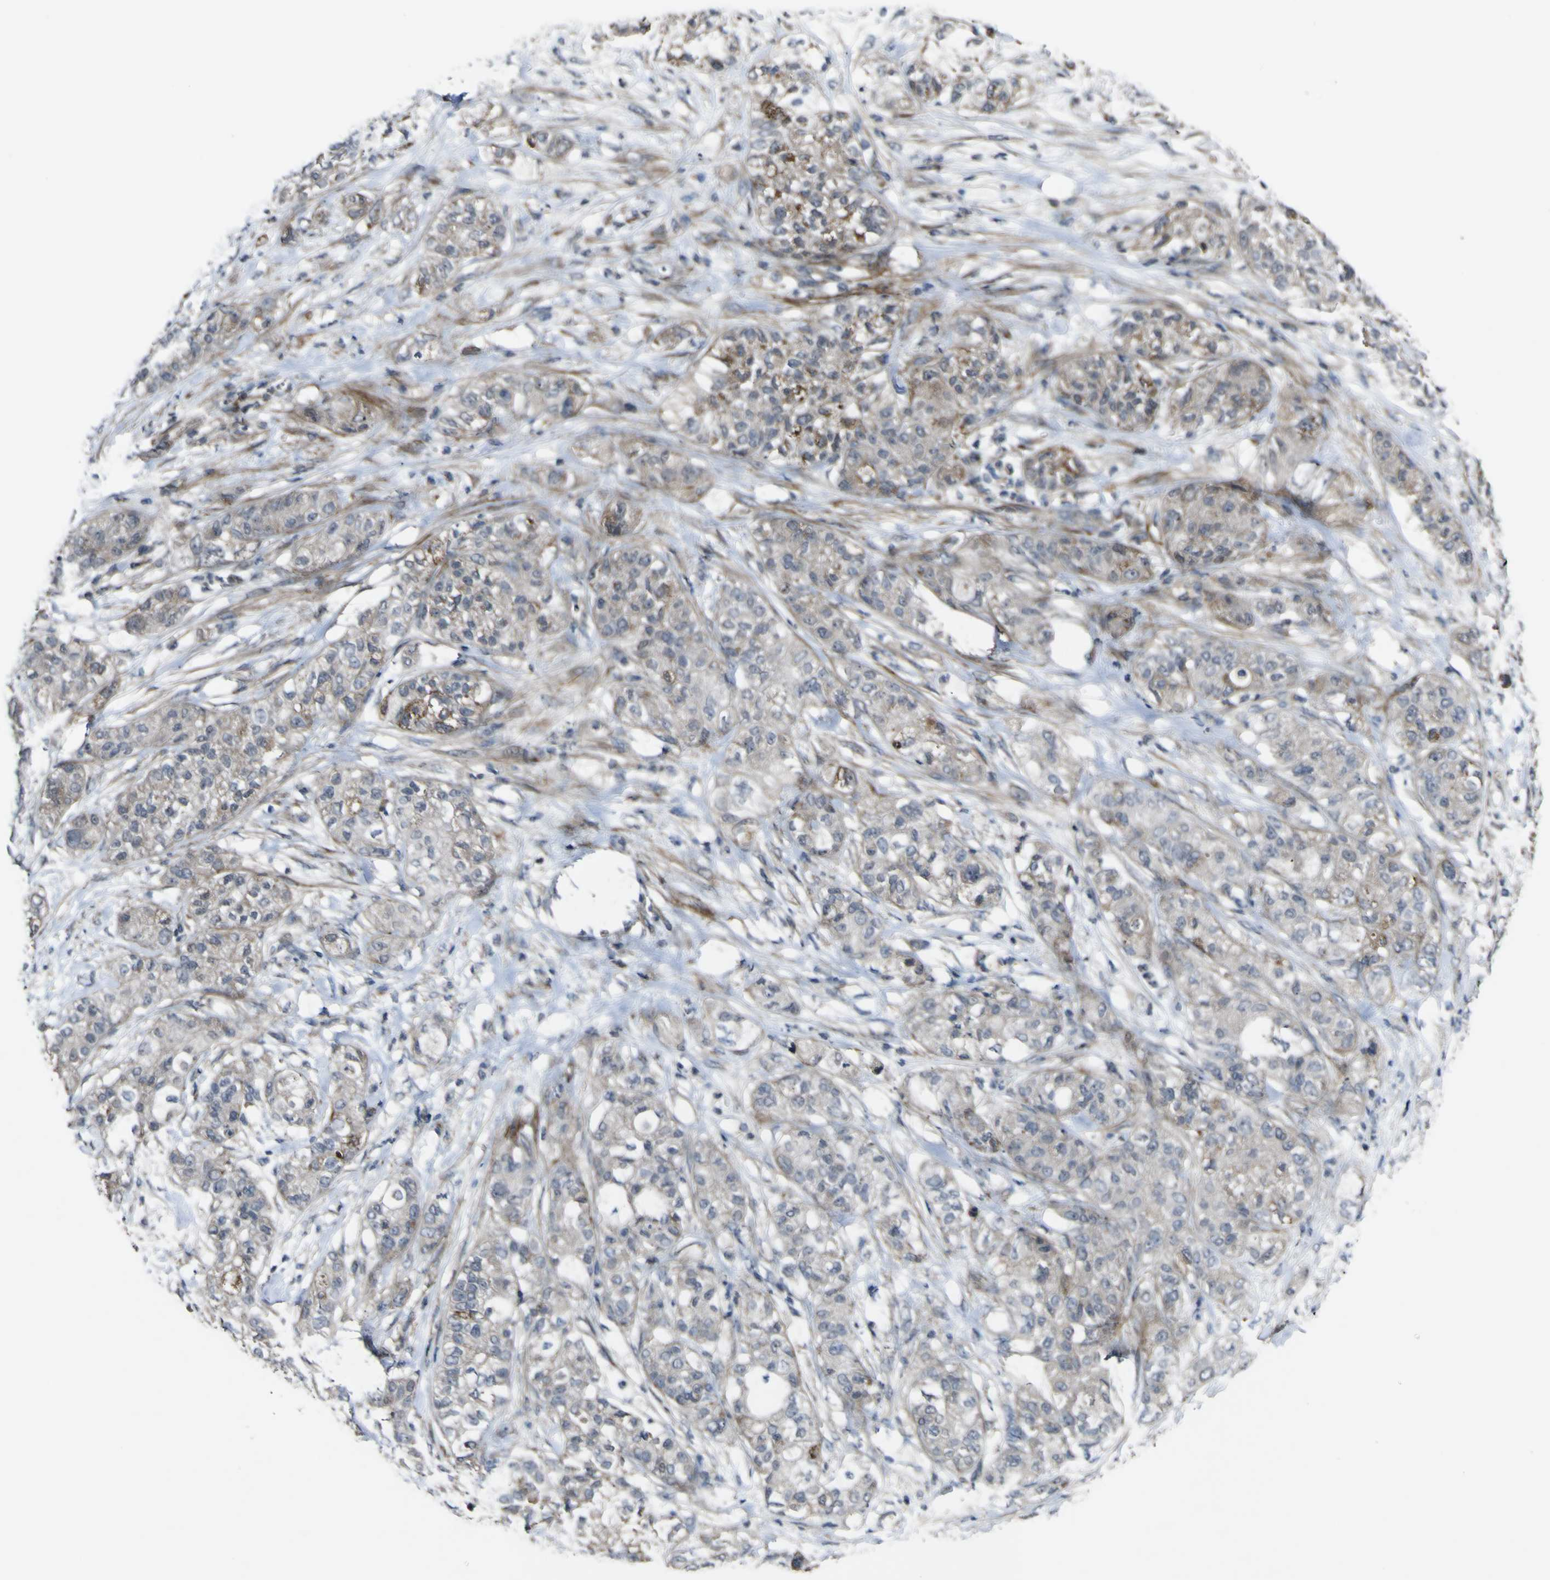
{"staining": {"intensity": "moderate", "quantity": "<25%", "location": "cytoplasmic/membranous"}, "tissue": "pancreatic cancer", "cell_type": "Tumor cells", "image_type": "cancer", "snomed": [{"axis": "morphology", "description": "Adenocarcinoma, NOS"}, {"axis": "topography", "description": "Pancreas"}], "caption": "A brown stain shows moderate cytoplasmic/membranous expression of a protein in human adenocarcinoma (pancreatic) tumor cells.", "gene": "GPLD1", "patient": {"sex": "female", "age": 78}}